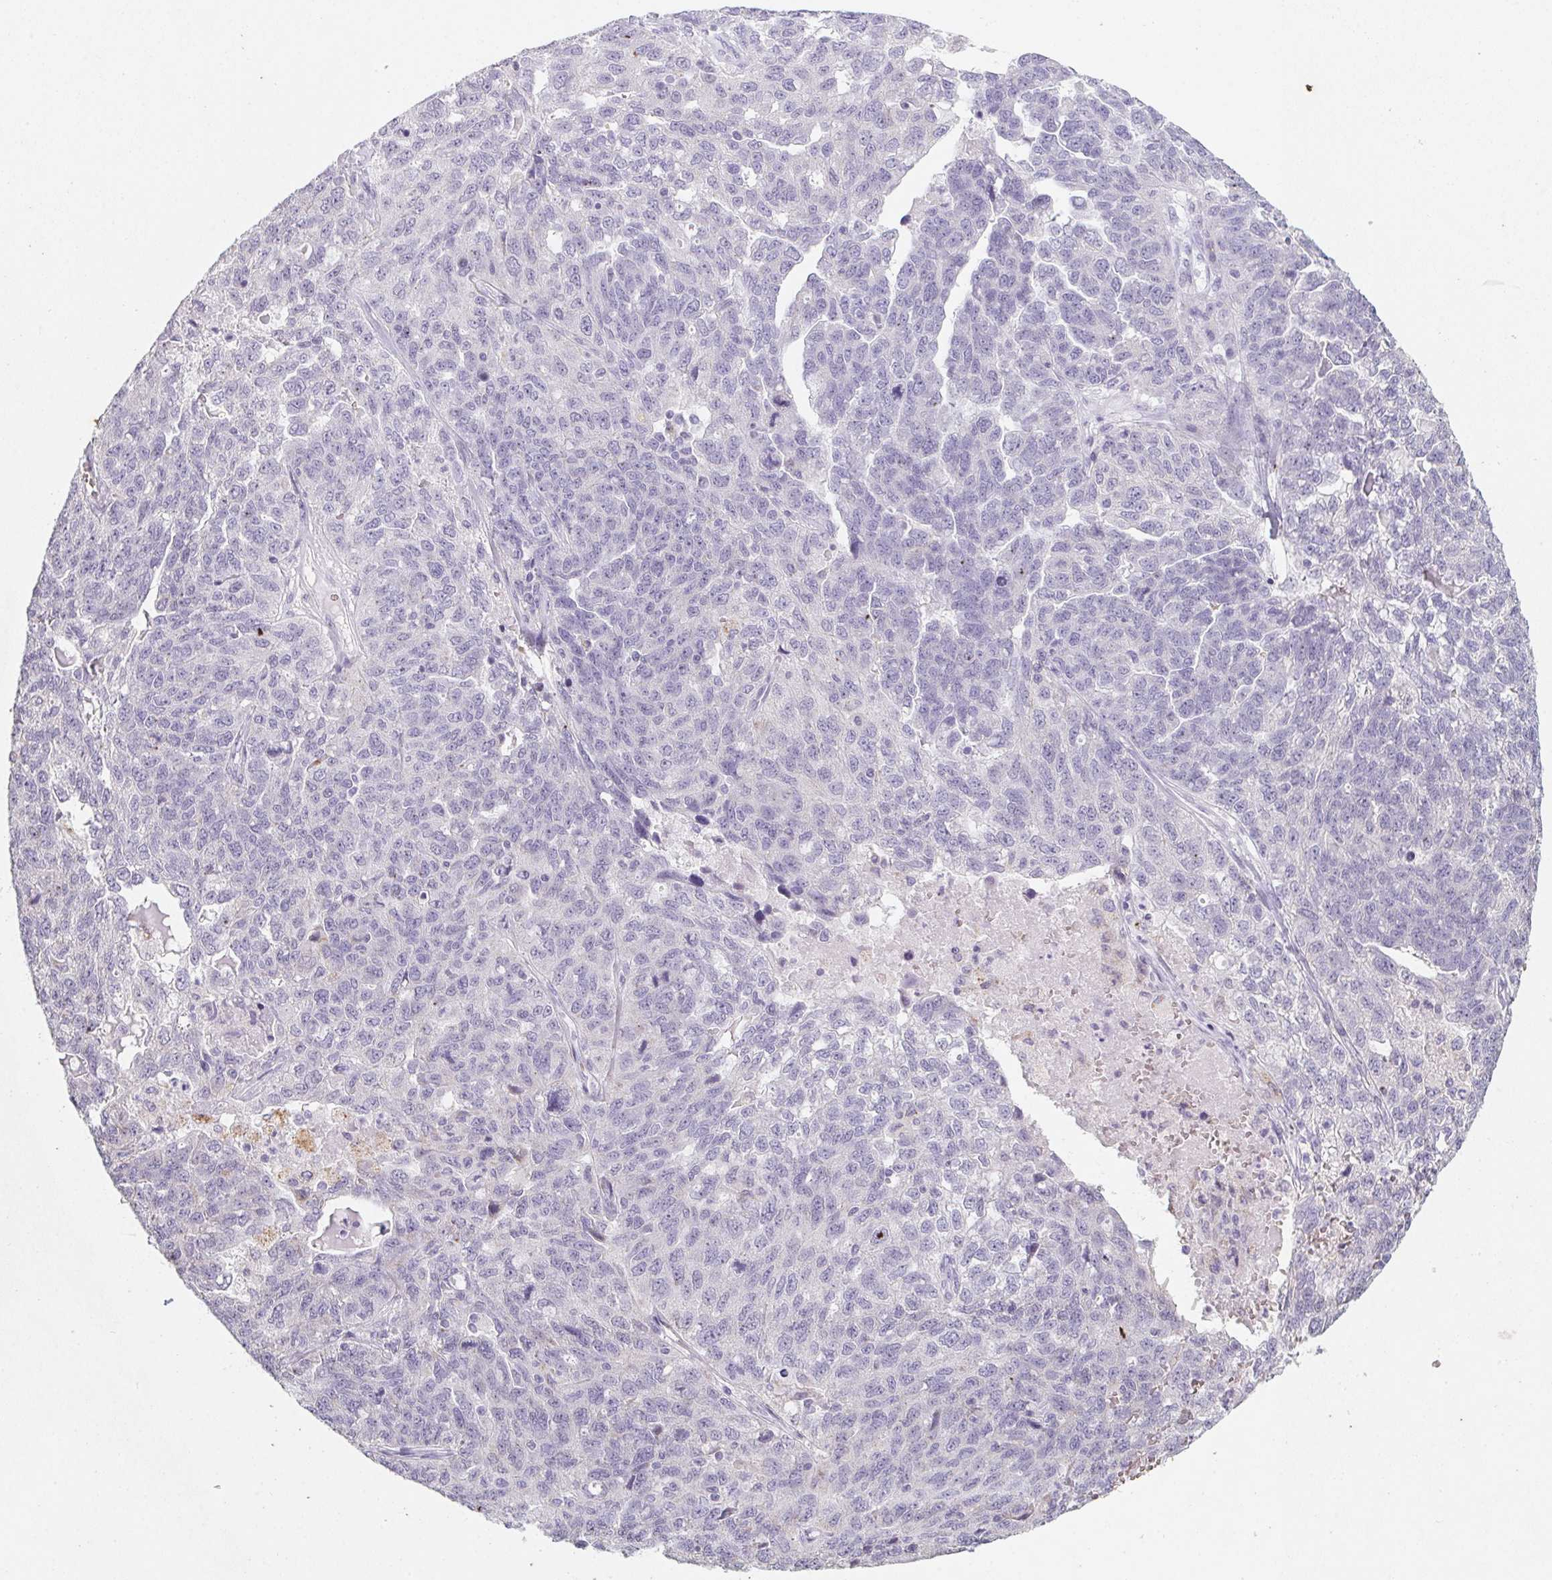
{"staining": {"intensity": "negative", "quantity": "none", "location": "none"}, "tissue": "ovarian cancer", "cell_type": "Tumor cells", "image_type": "cancer", "snomed": [{"axis": "morphology", "description": "Cystadenocarcinoma, serous, NOS"}, {"axis": "topography", "description": "Ovary"}], "caption": "The image shows no significant staining in tumor cells of ovarian serous cystadenocarcinoma.", "gene": "DCD", "patient": {"sex": "female", "age": 71}}